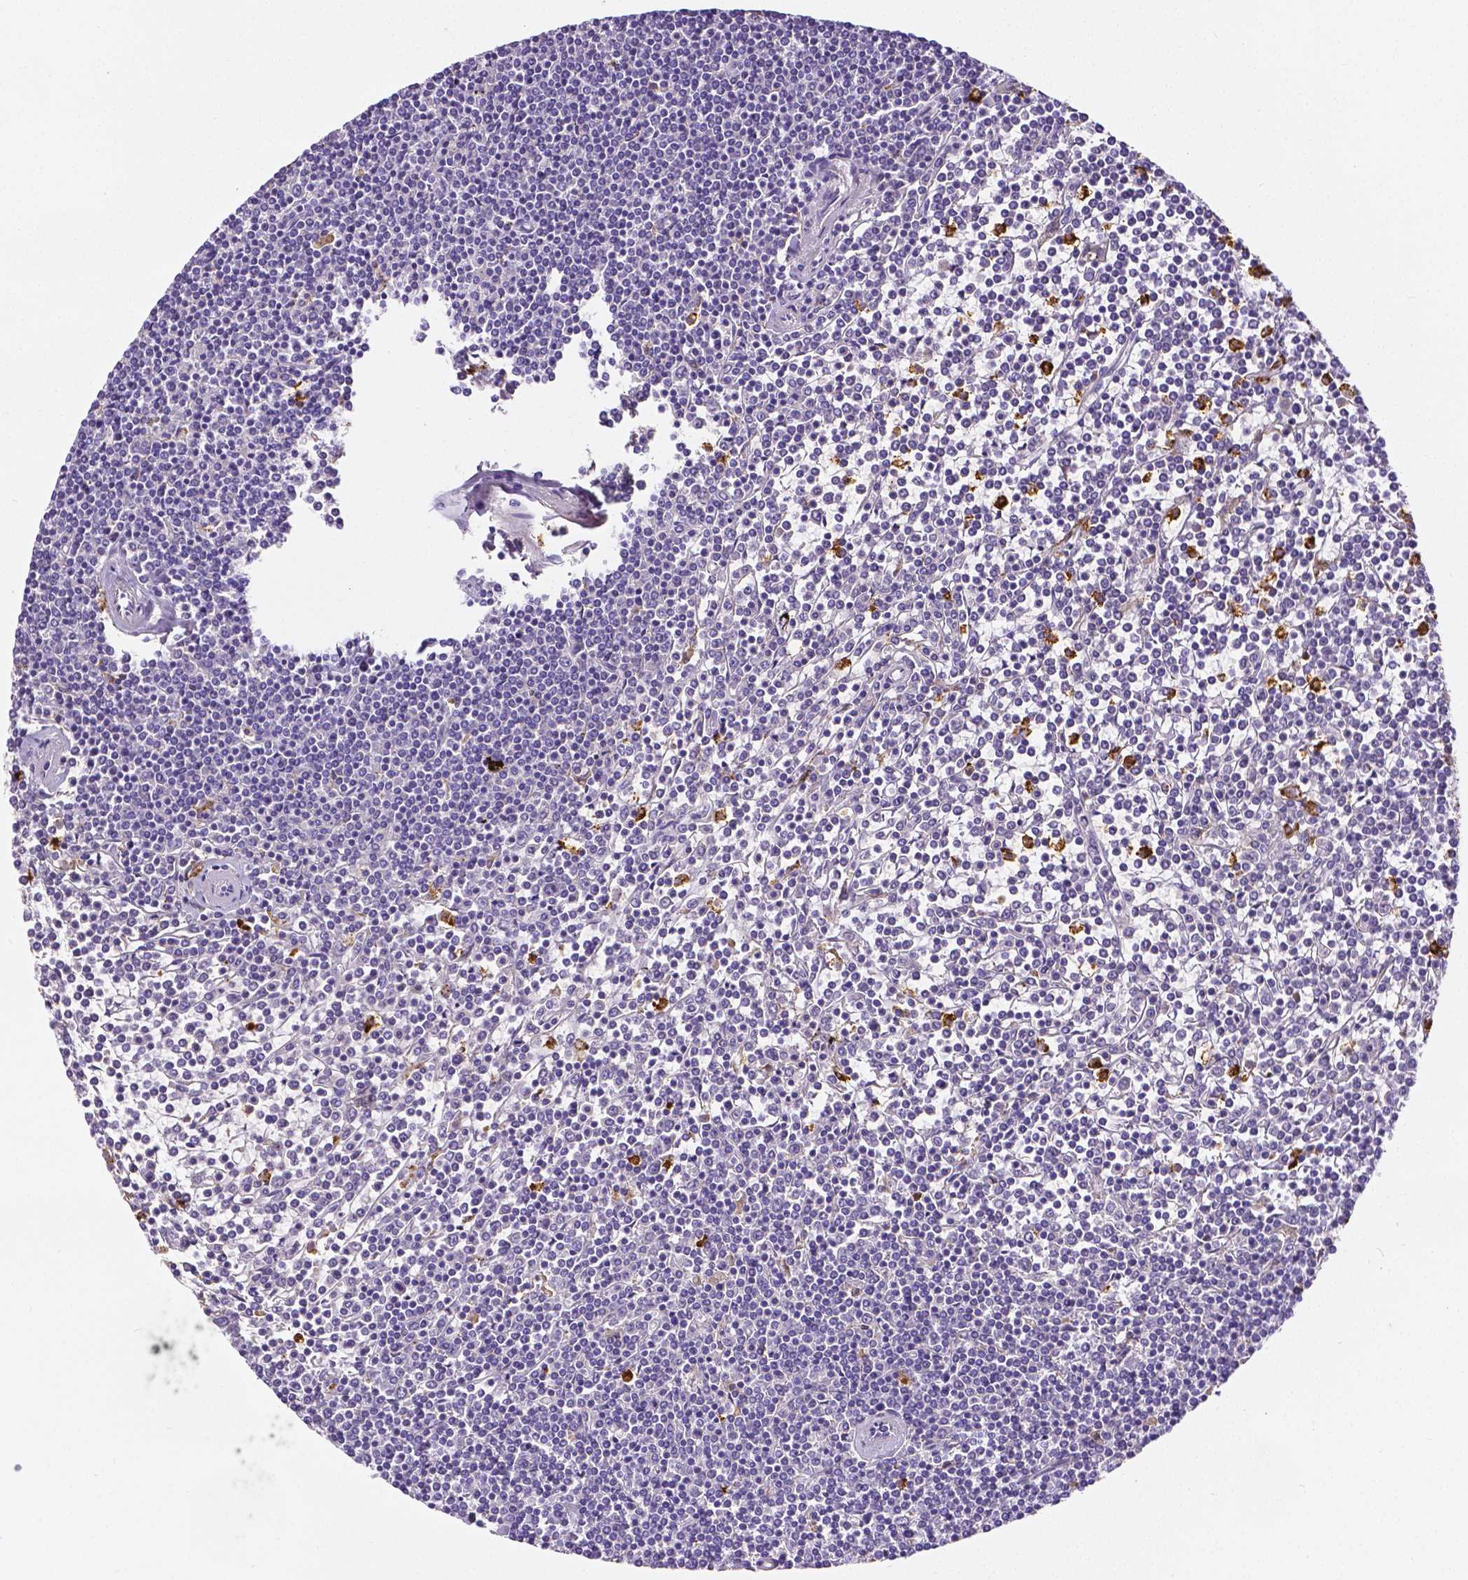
{"staining": {"intensity": "negative", "quantity": "none", "location": "none"}, "tissue": "lymphoma", "cell_type": "Tumor cells", "image_type": "cancer", "snomed": [{"axis": "morphology", "description": "Malignant lymphoma, non-Hodgkin's type, Low grade"}, {"axis": "topography", "description": "Spleen"}], "caption": "Immunohistochemistry of human malignant lymphoma, non-Hodgkin's type (low-grade) demonstrates no expression in tumor cells.", "gene": "MMP9", "patient": {"sex": "female", "age": 19}}